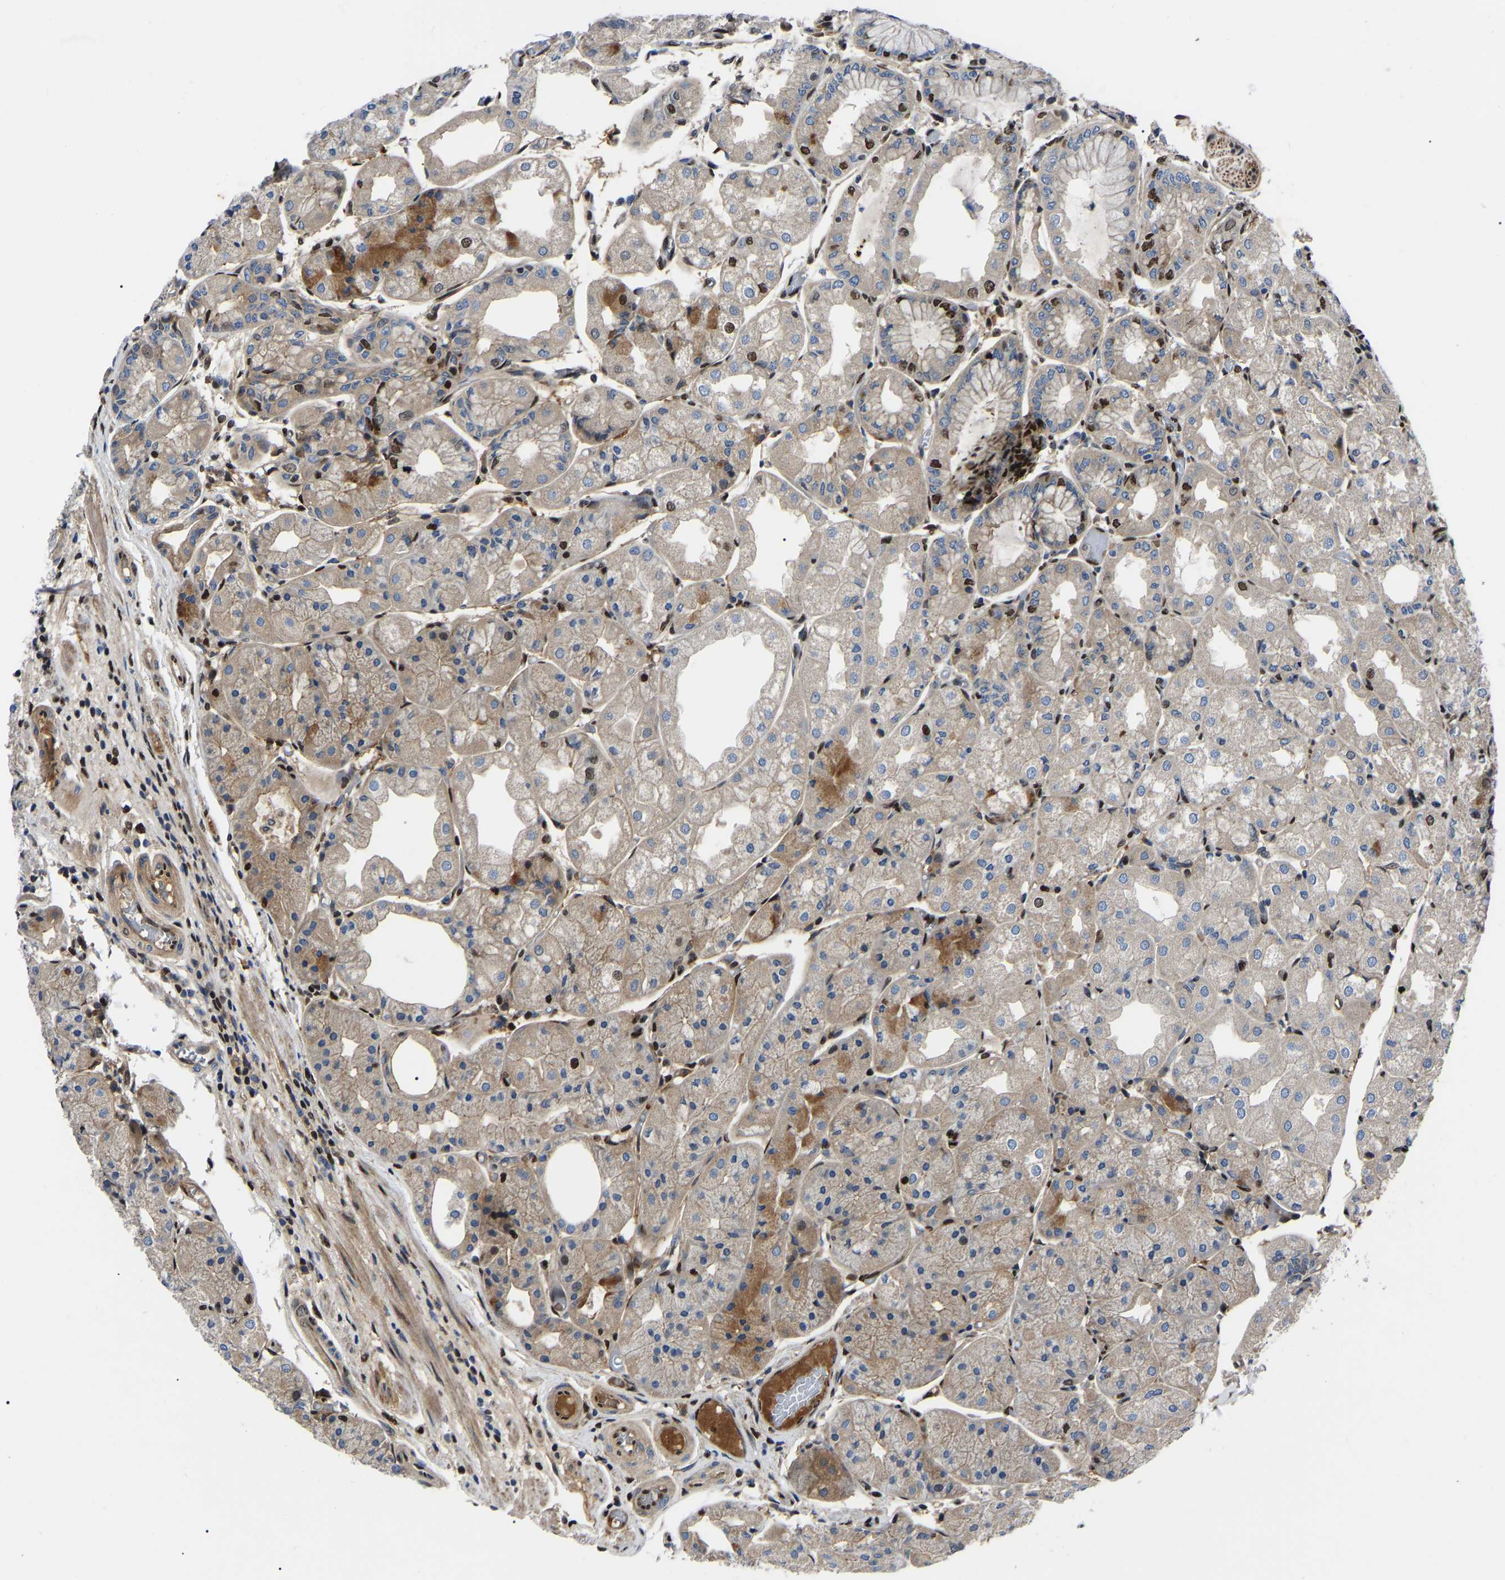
{"staining": {"intensity": "strong", "quantity": "25%-75%", "location": "cytoplasmic/membranous,nuclear"}, "tissue": "stomach", "cell_type": "Glandular cells", "image_type": "normal", "snomed": [{"axis": "morphology", "description": "Normal tissue, NOS"}, {"axis": "topography", "description": "Stomach, upper"}], "caption": "Stomach stained for a protein (brown) shows strong cytoplasmic/membranous,nuclear positive positivity in approximately 25%-75% of glandular cells.", "gene": "TRIM35", "patient": {"sex": "male", "age": 72}}